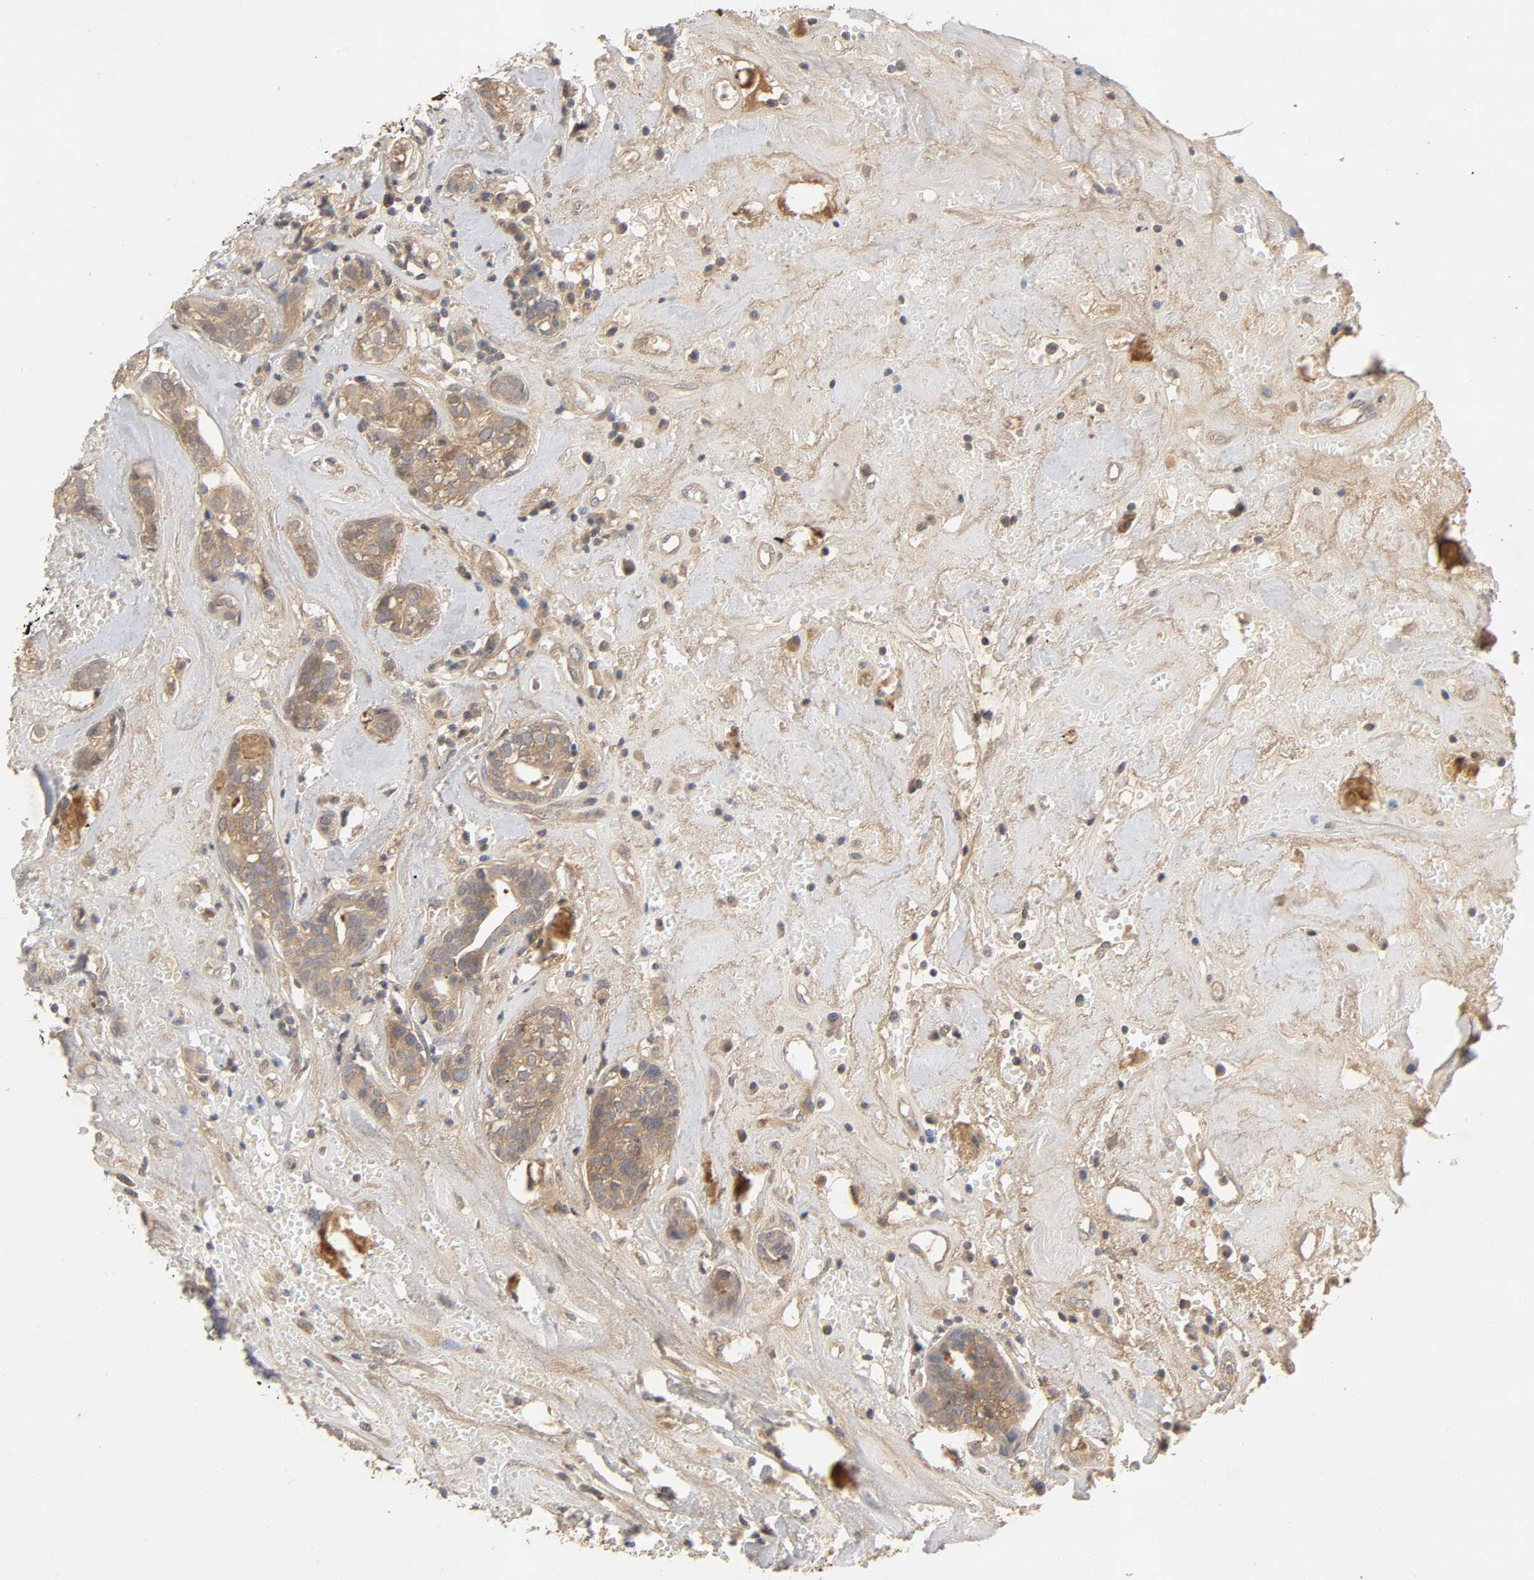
{"staining": {"intensity": "moderate", "quantity": ">75%", "location": "cytoplasmic/membranous"}, "tissue": "head and neck cancer", "cell_type": "Tumor cells", "image_type": "cancer", "snomed": [{"axis": "morphology", "description": "Adenocarcinoma, NOS"}, {"axis": "topography", "description": "Salivary gland"}, {"axis": "topography", "description": "Head-Neck"}], "caption": "There is medium levels of moderate cytoplasmic/membranous positivity in tumor cells of adenocarcinoma (head and neck), as demonstrated by immunohistochemical staining (brown color).", "gene": "CPB2", "patient": {"sex": "female", "age": 65}}